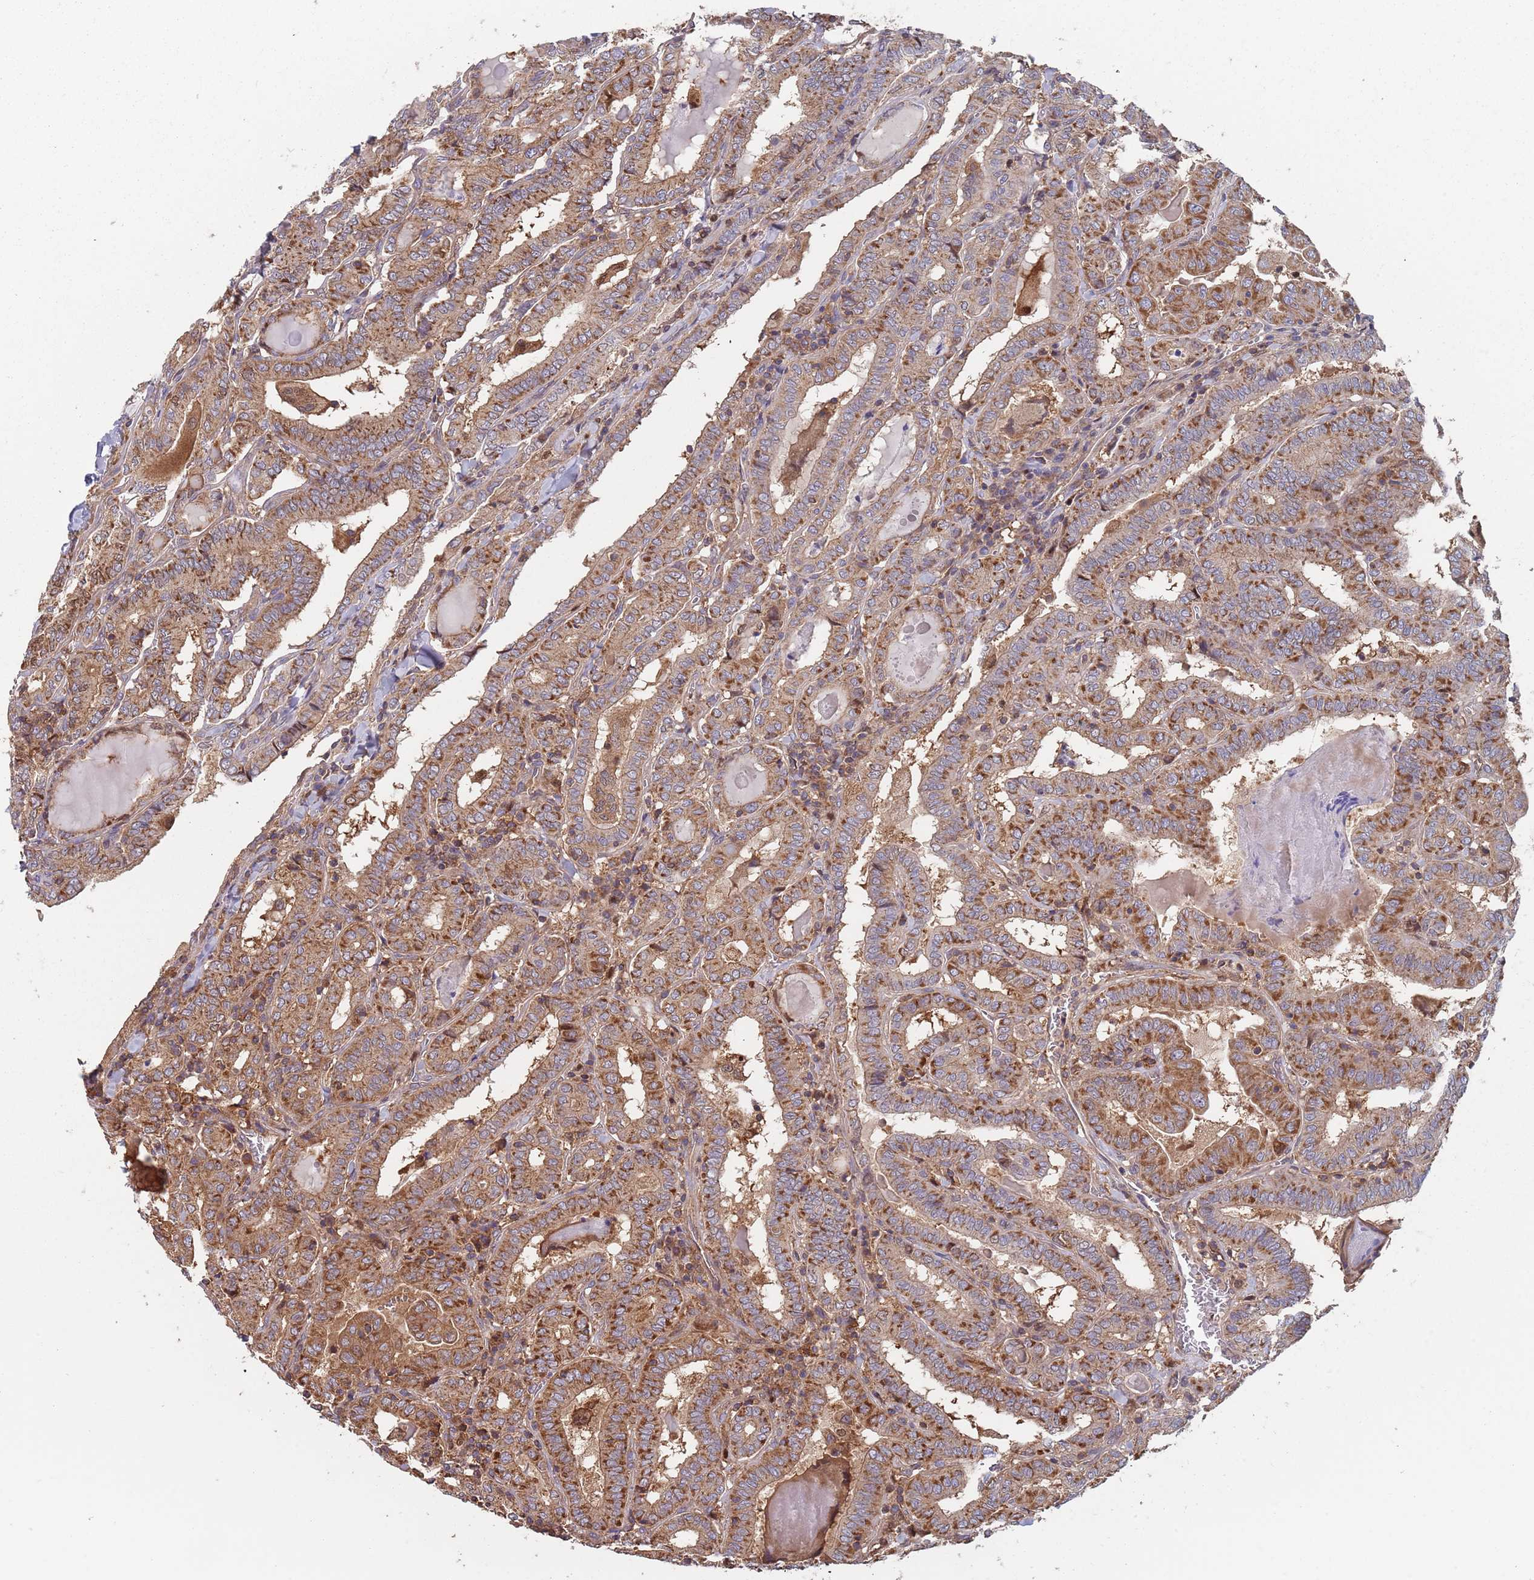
{"staining": {"intensity": "strong", "quantity": ">75%", "location": "cytoplasmic/membranous"}, "tissue": "thyroid cancer", "cell_type": "Tumor cells", "image_type": "cancer", "snomed": [{"axis": "morphology", "description": "Papillary adenocarcinoma, NOS"}, {"axis": "topography", "description": "Thyroid gland"}], "caption": "Immunohistochemistry staining of papillary adenocarcinoma (thyroid), which demonstrates high levels of strong cytoplasmic/membranous positivity in approximately >75% of tumor cells indicating strong cytoplasmic/membranous protein positivity. The staining was performed using DAB (3,3'-diaminobenzidine) (brown) for protein detection and nuclei were counterstained in hematoxylin (blue).", "gene": "GDI2", "patient": {"sex": "female", "age": 72}}